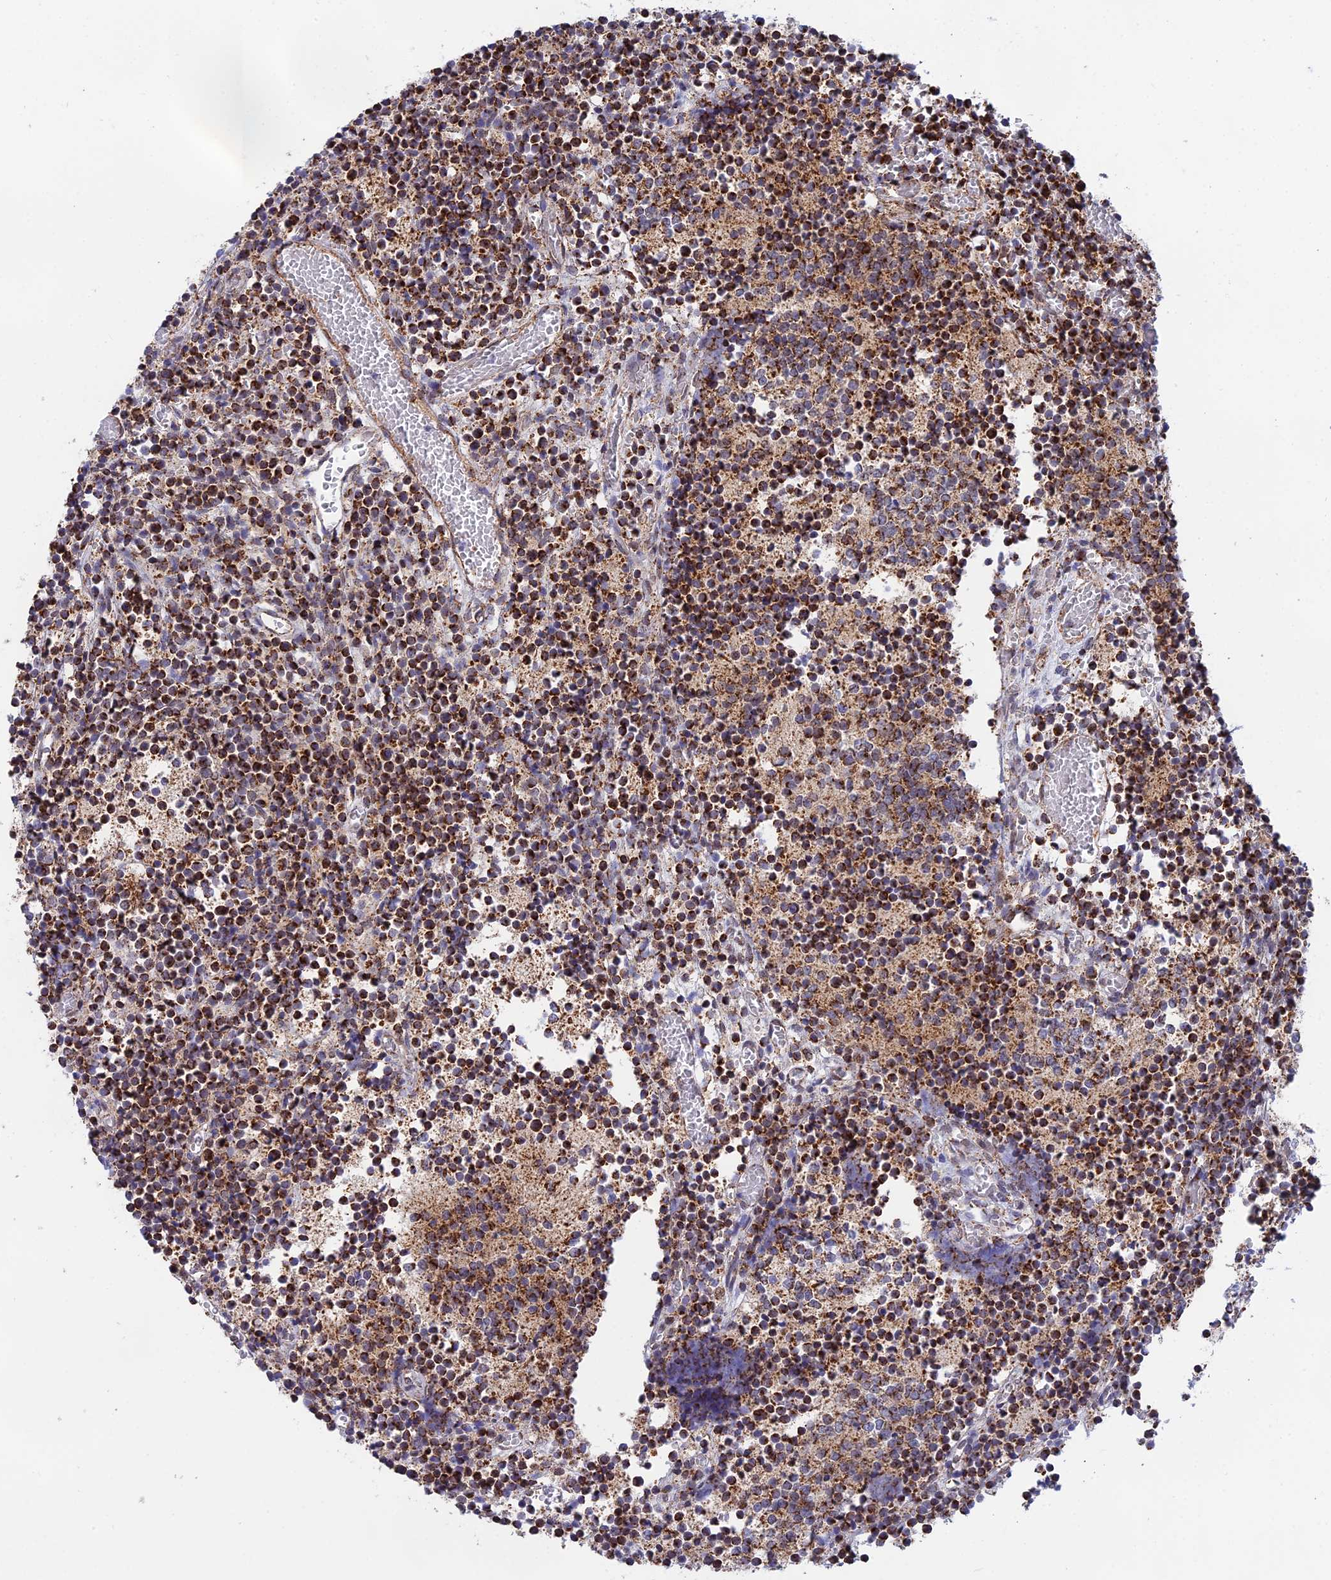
{"staining": {"intensity": "strong", "quantity": "25%-75%", "location": "cytoplasmic/membranous"}, "tissue": "glioma", "cell_type": "Tumor cells", "image_type": "cancer", "snomed": [{"axis": "morphology", "description": "Glioma, malignant, Low grade"}, {"axis": "topography", "description": "Brain"}], "caption": "A micrograph of human glioma stained for a protein displays strong cytoplasmic/membranous brown staining in tumor cells.", "gene": "CDC16", "patient": {"sex": "female", "age": 1}}